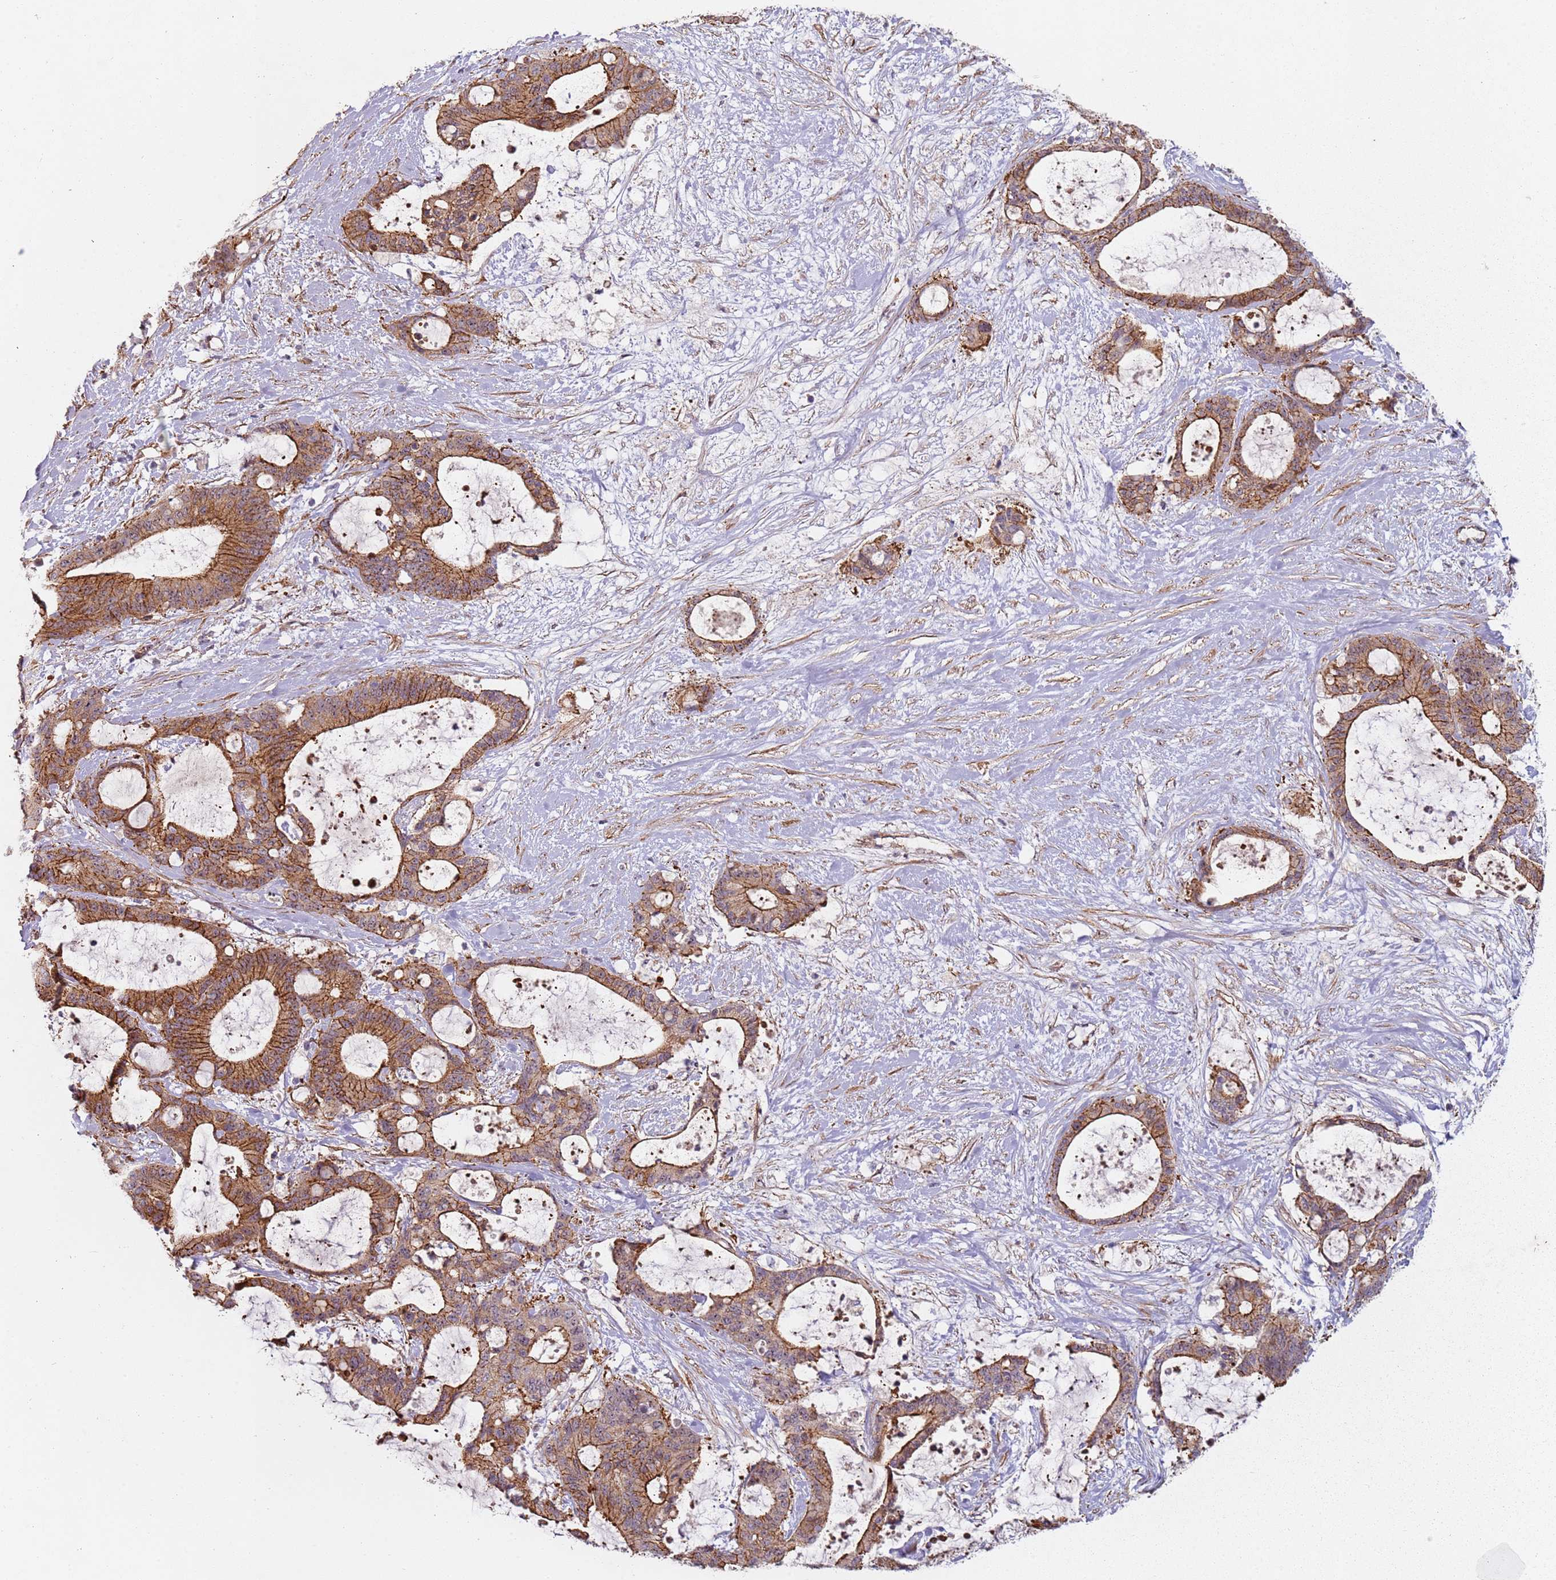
{"staining": {"intensity": "moderate", "quantity": ">75%", "location": "cytoplasmic/membranous"}, "tissue": "liver cancer", "cell_type": "Tumor cells", "image_type": "cancer", "snomed": [{"axis": "morphology", "description": "Normal tissue, NOS"}, {"axis": "morphology", "description": "Cholangiocarcinoma"}, {"axis": "topography", "description": "Liver"}, {"axis": "topography", "description": "Peripheral nerve tissue"}], "caption": "Immunohistochemical staining of human liver cholangiocarcinoma shows medium levels of moderate cytoplasmic/membranous staining in about >75% of tumor cells.", "gene": "C2CD4B", "patient": {"sex": "female", "age": 73}}